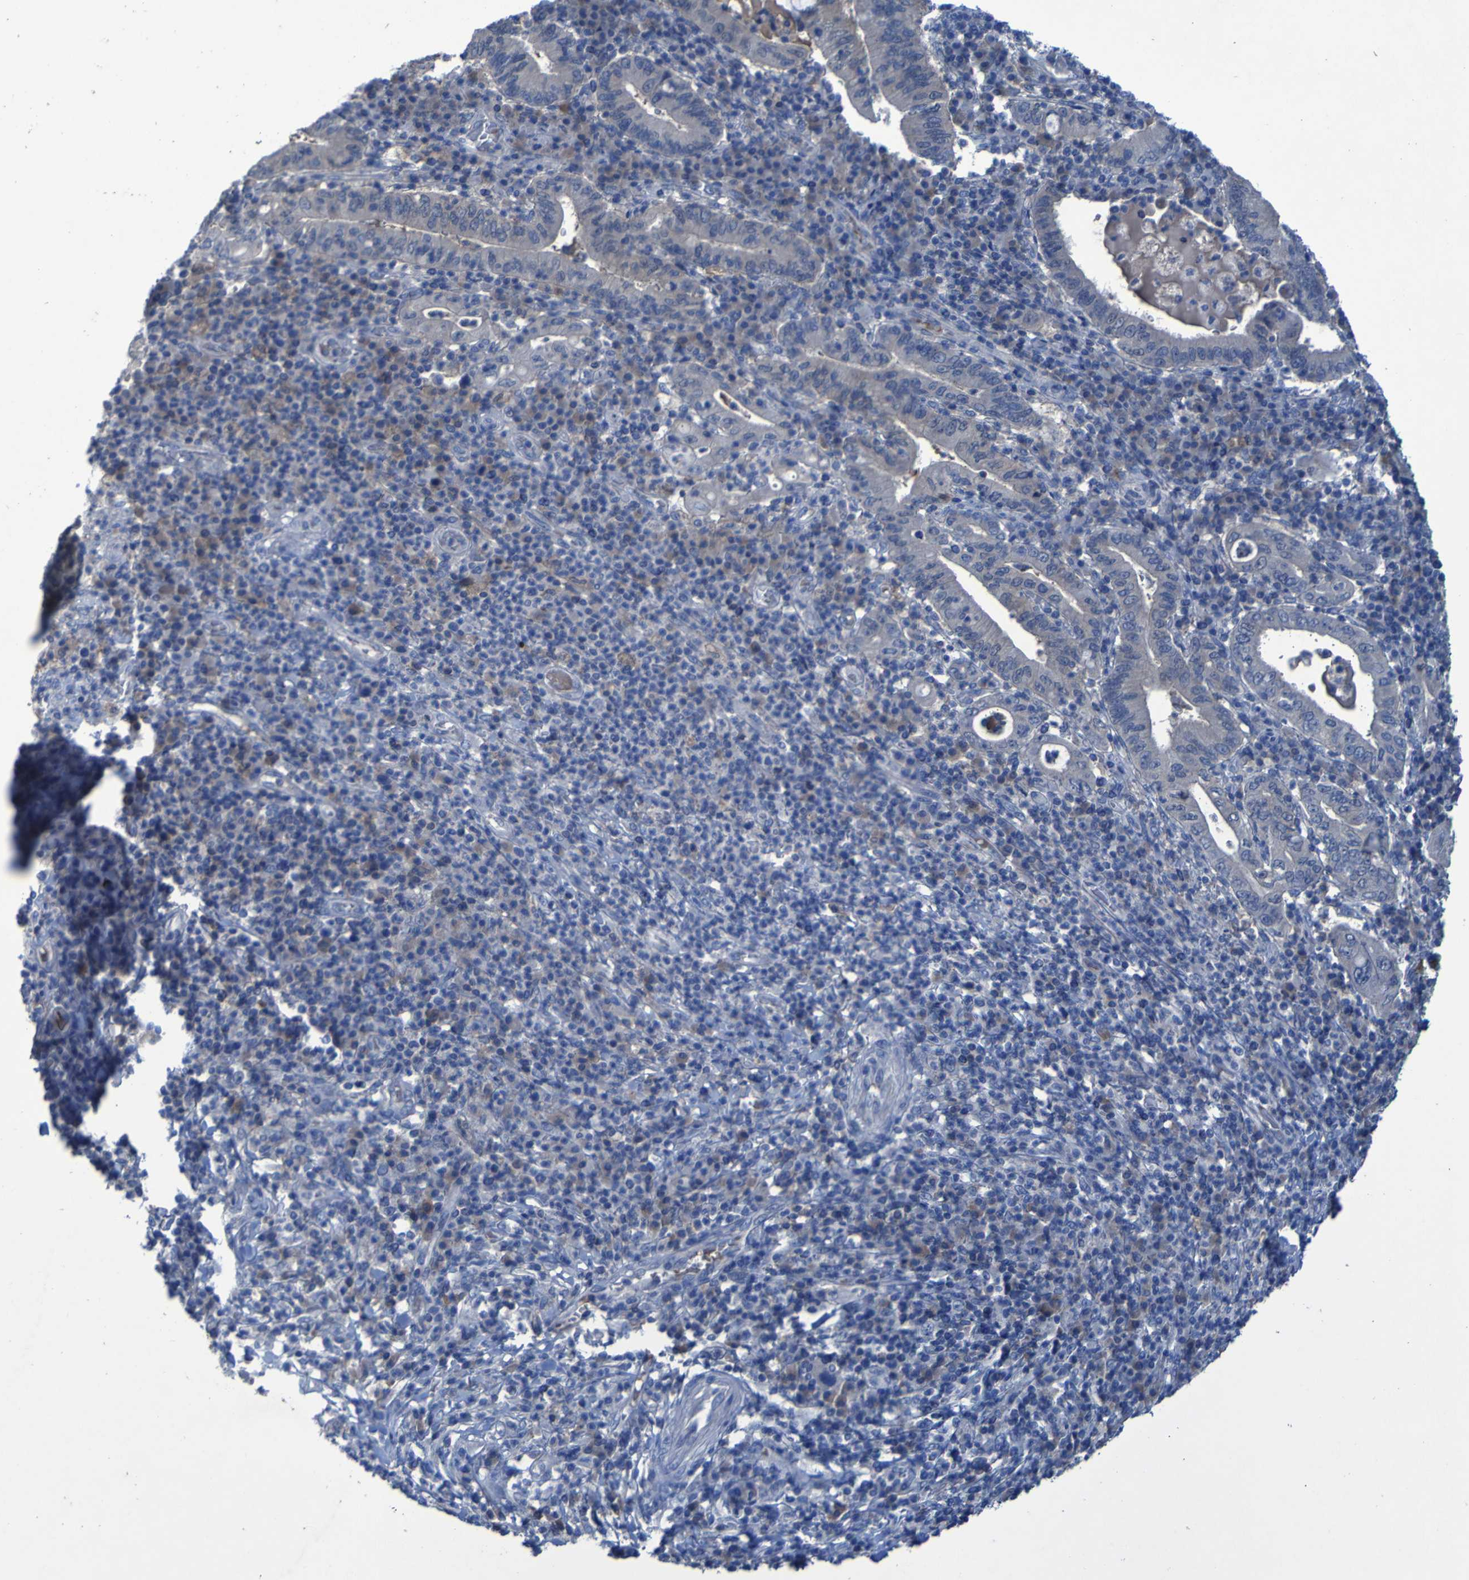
{"staining": {"intensity": "weak", "quantity": "25%-75%", "location": "cytoplasmic/membranous"}, "tissue": "stomach cancer", "cell_type": "Tumor cells", "image_type": "cancer", "snomed": [{"axis": "morphology", "description": "Normal tissue, NOS"}, {"axis": "morphology", "description": "Adenocarcinoma, NOS"}, {"axis": "topography", "description": "Esophagus"}, {"axis": "topography", "description": "Stomach, upper"}, {"axis": "topography", "description": "Peripheral nerve tissue"}], "caption": "Stomach cancer (adenocarcinoma) stained for a protein demonstrates weak cytoplasmic/membranous positivity in tumor cells. (DAB = brown stain, brightfield microscopy at high magnification).", "gene": "SGK2", "patient": {"sex": "male", "age": 62}}